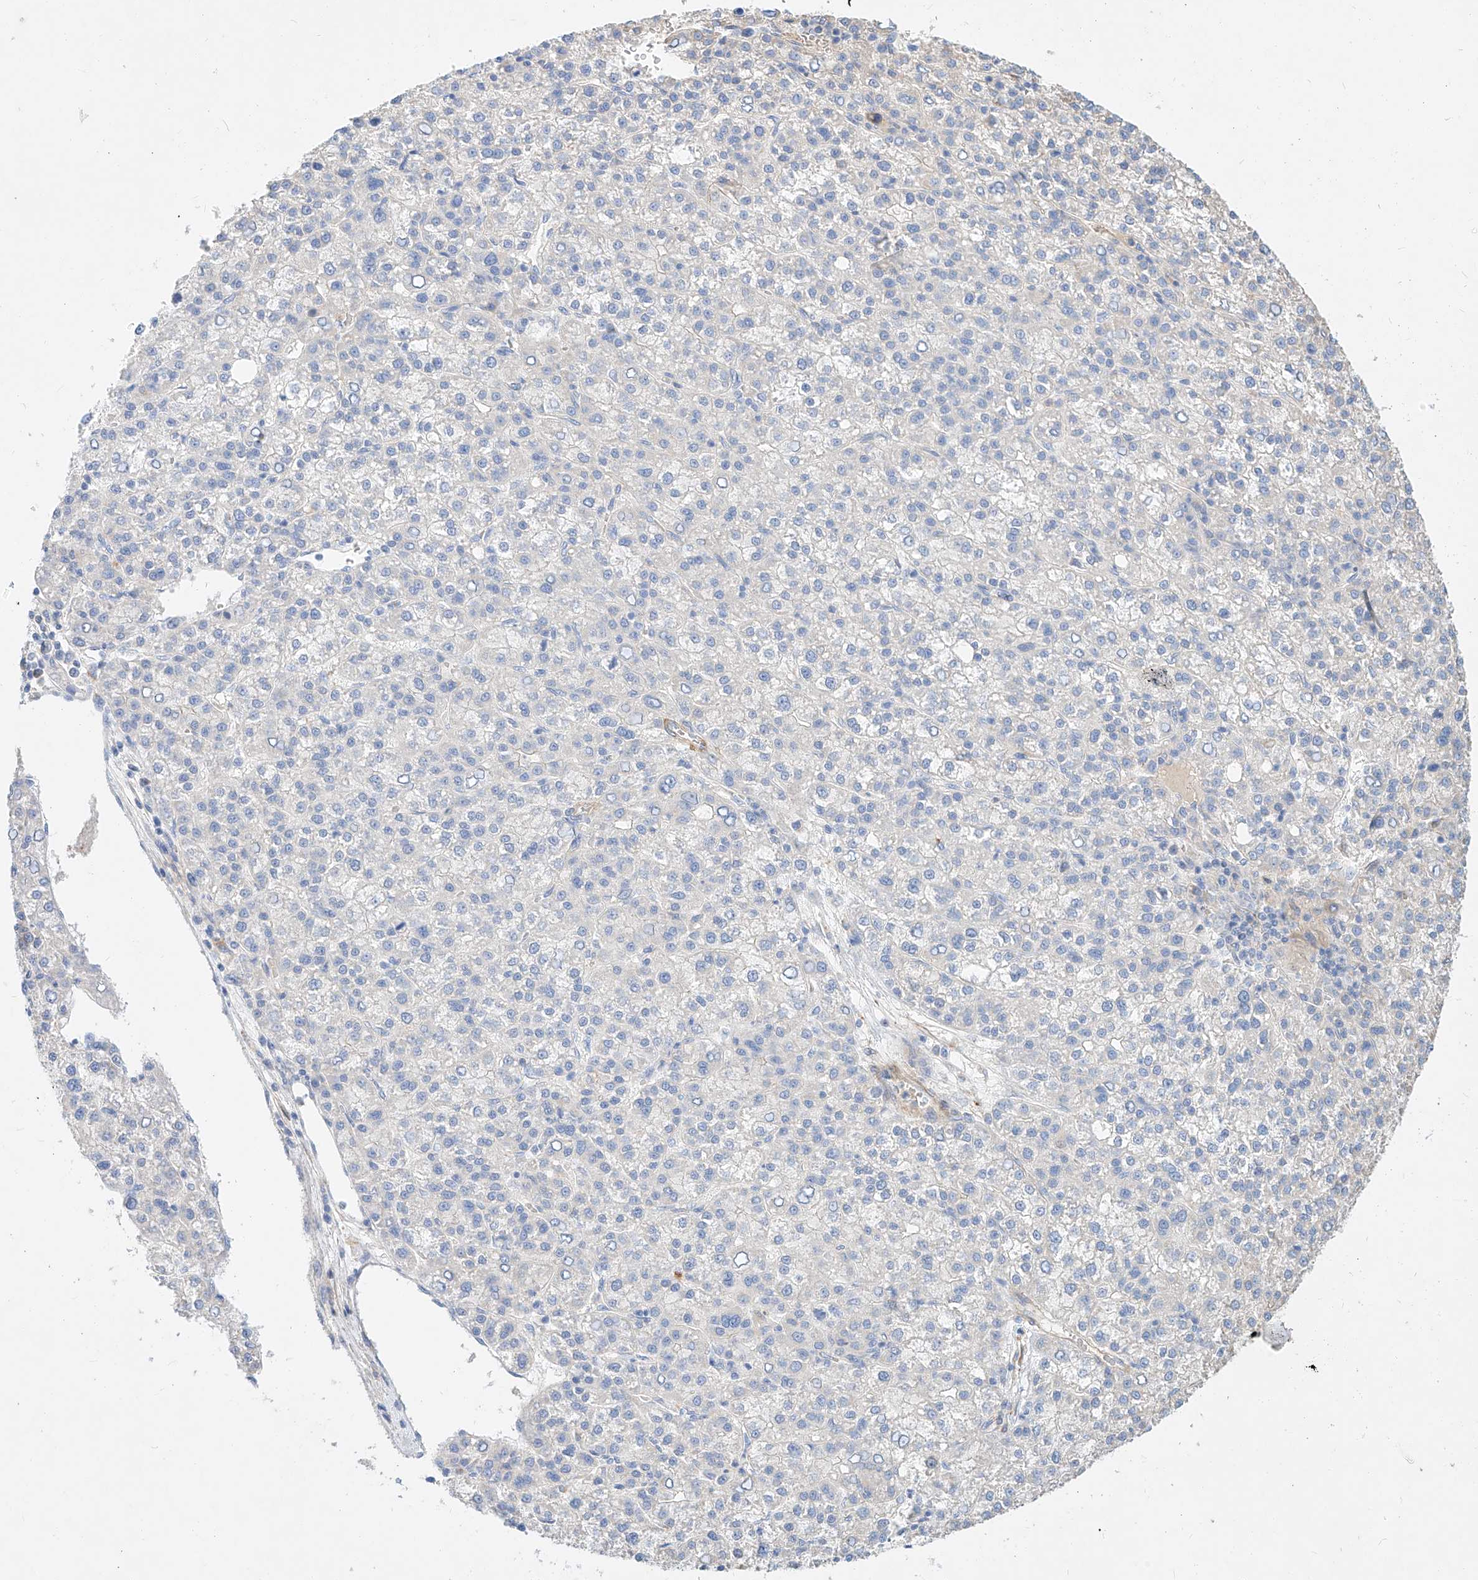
{"staining": {"intensity": "negative", "quantity": "none", "location": "none"}, "tissue": "liver cancer", "cell_type": "Tumor cells", "image_type": "cancer", "snomed": [{"axis": "morphology", "description": "Carcinoma, Hepatocellular, NOS"}, {"axis": "topography", "description": "Liver"}], "caption": "A high-resolution photomicrograph shows IHC staining of liver cancer (hepatocellular carcinoma), which exhibits no significant positivity in tumor cells.", "gene": "KCNH5", "patient": {"sex": "female", "age": 58}}